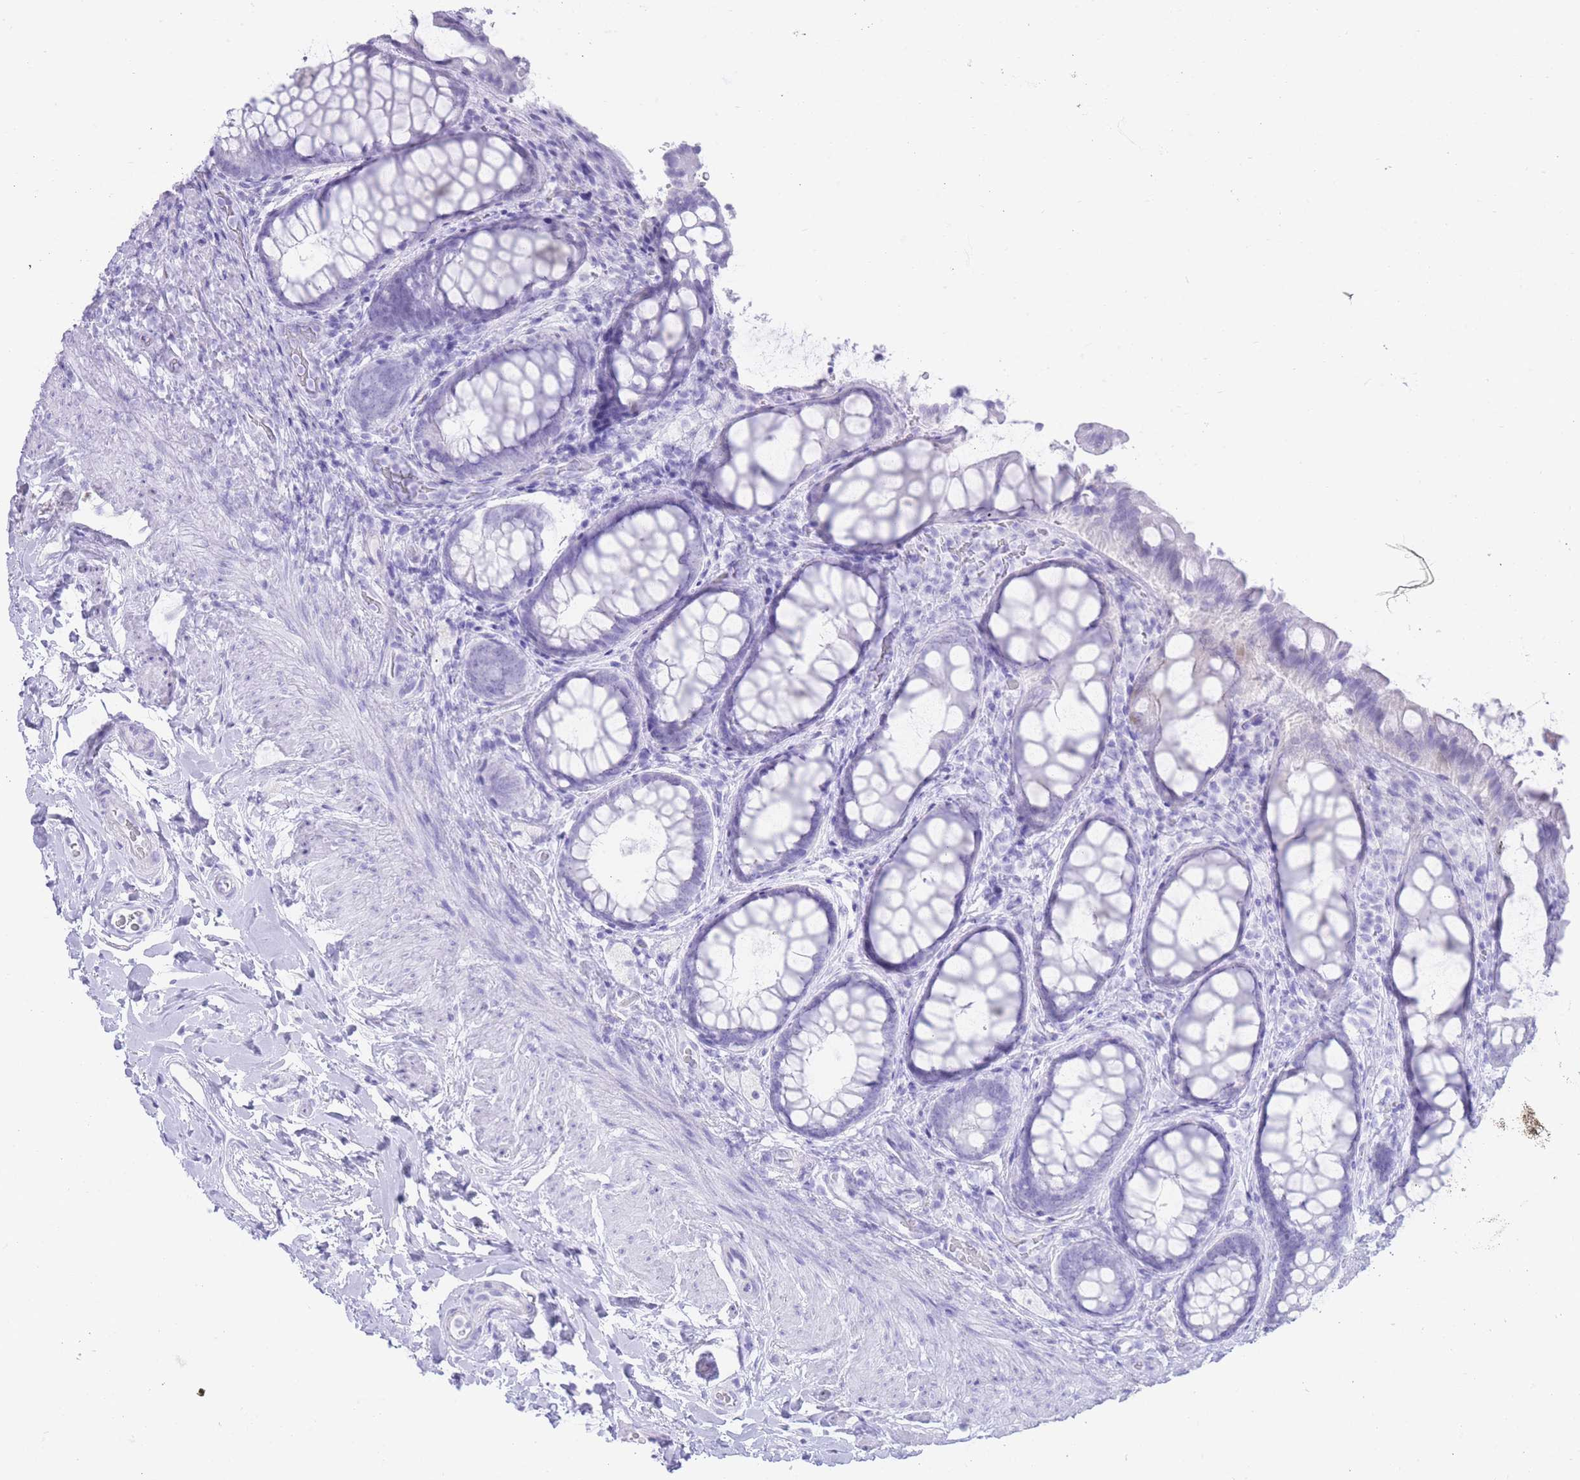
{"staining": {"intensity": "negative", "quantity": "none", "location": "none"}, "tissue": "rectum", "cell_type": "Glandular cells", "image_type": "normal", "snomed": [{"axis": "morphology", "description": "Normal tissue, NOS"}, {"axis": "topography", "description": "Rectum"}, {"axis": "topography", "description": "Peripheral nerve tissue"}], "caption": "Glandular cells show no significant protein staining in benign rectum. The staining is performed using DAB brown chromogen with nuclei counter-stained in using hematoxylin.", "gene": "ELOA2", "patient": {"sex": "female", "age": 69}}